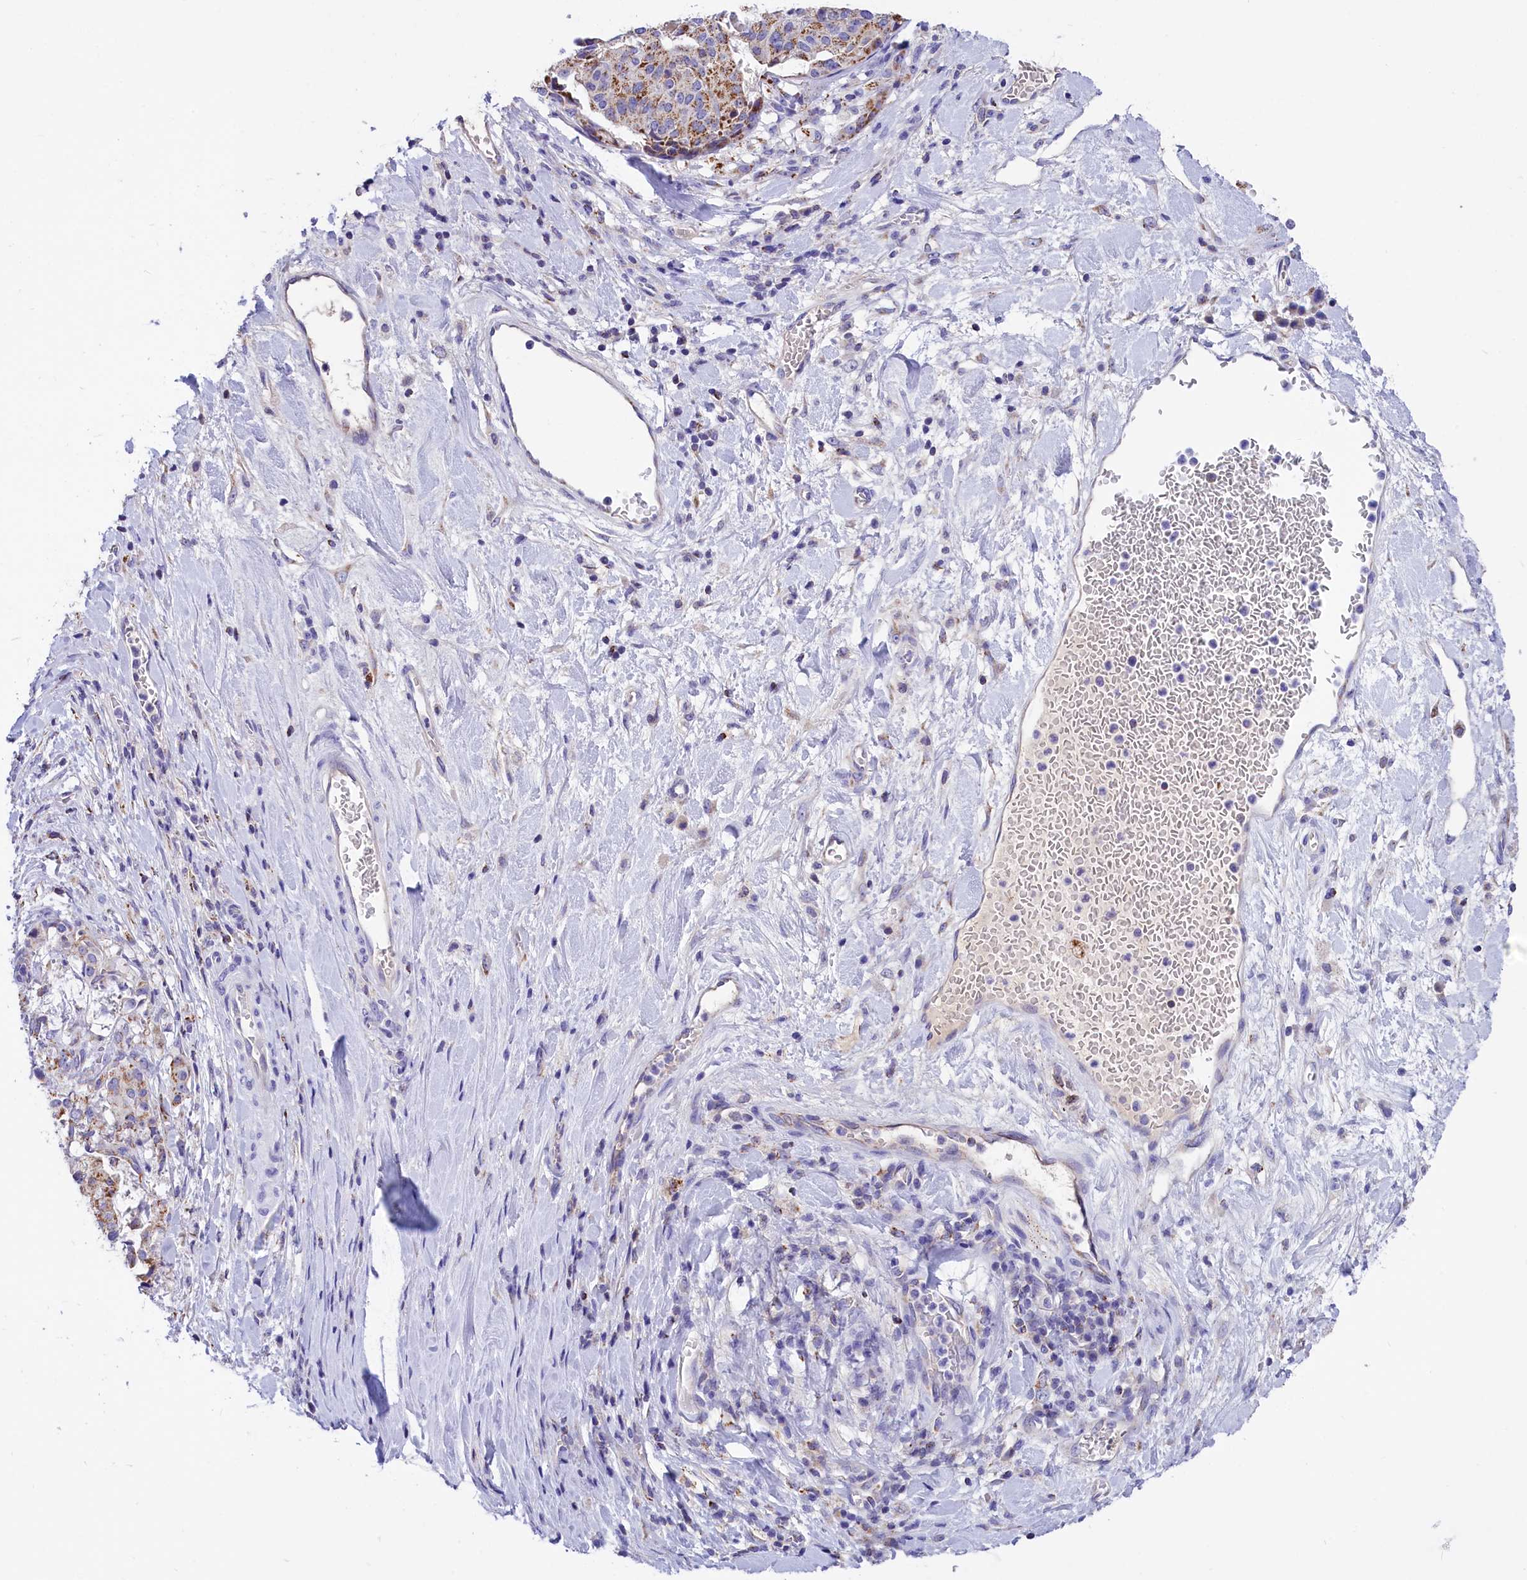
{"staining": {"intensity": "moderate", "quantity": ">75%", "location": "cytoplasmic/membranous"}, "tissue": "stomach cancer", "cell_type": "Tumor cells", "image_type": "cancer", "snomed": [{"axis": "morphology", "description": "Adenocarcinoma, NOS"}, {"axis": "topography", "description": "Stomach"}], "caption": "Immunohistochemistry (IHC) of human stomach adenocarcinoma reveals medium levels of moderate cytoplasmic/membranous expression in approximately >75% of tumor cells.", "gene": "ABAT", "patient": {"sex": "male", "age": 48}}